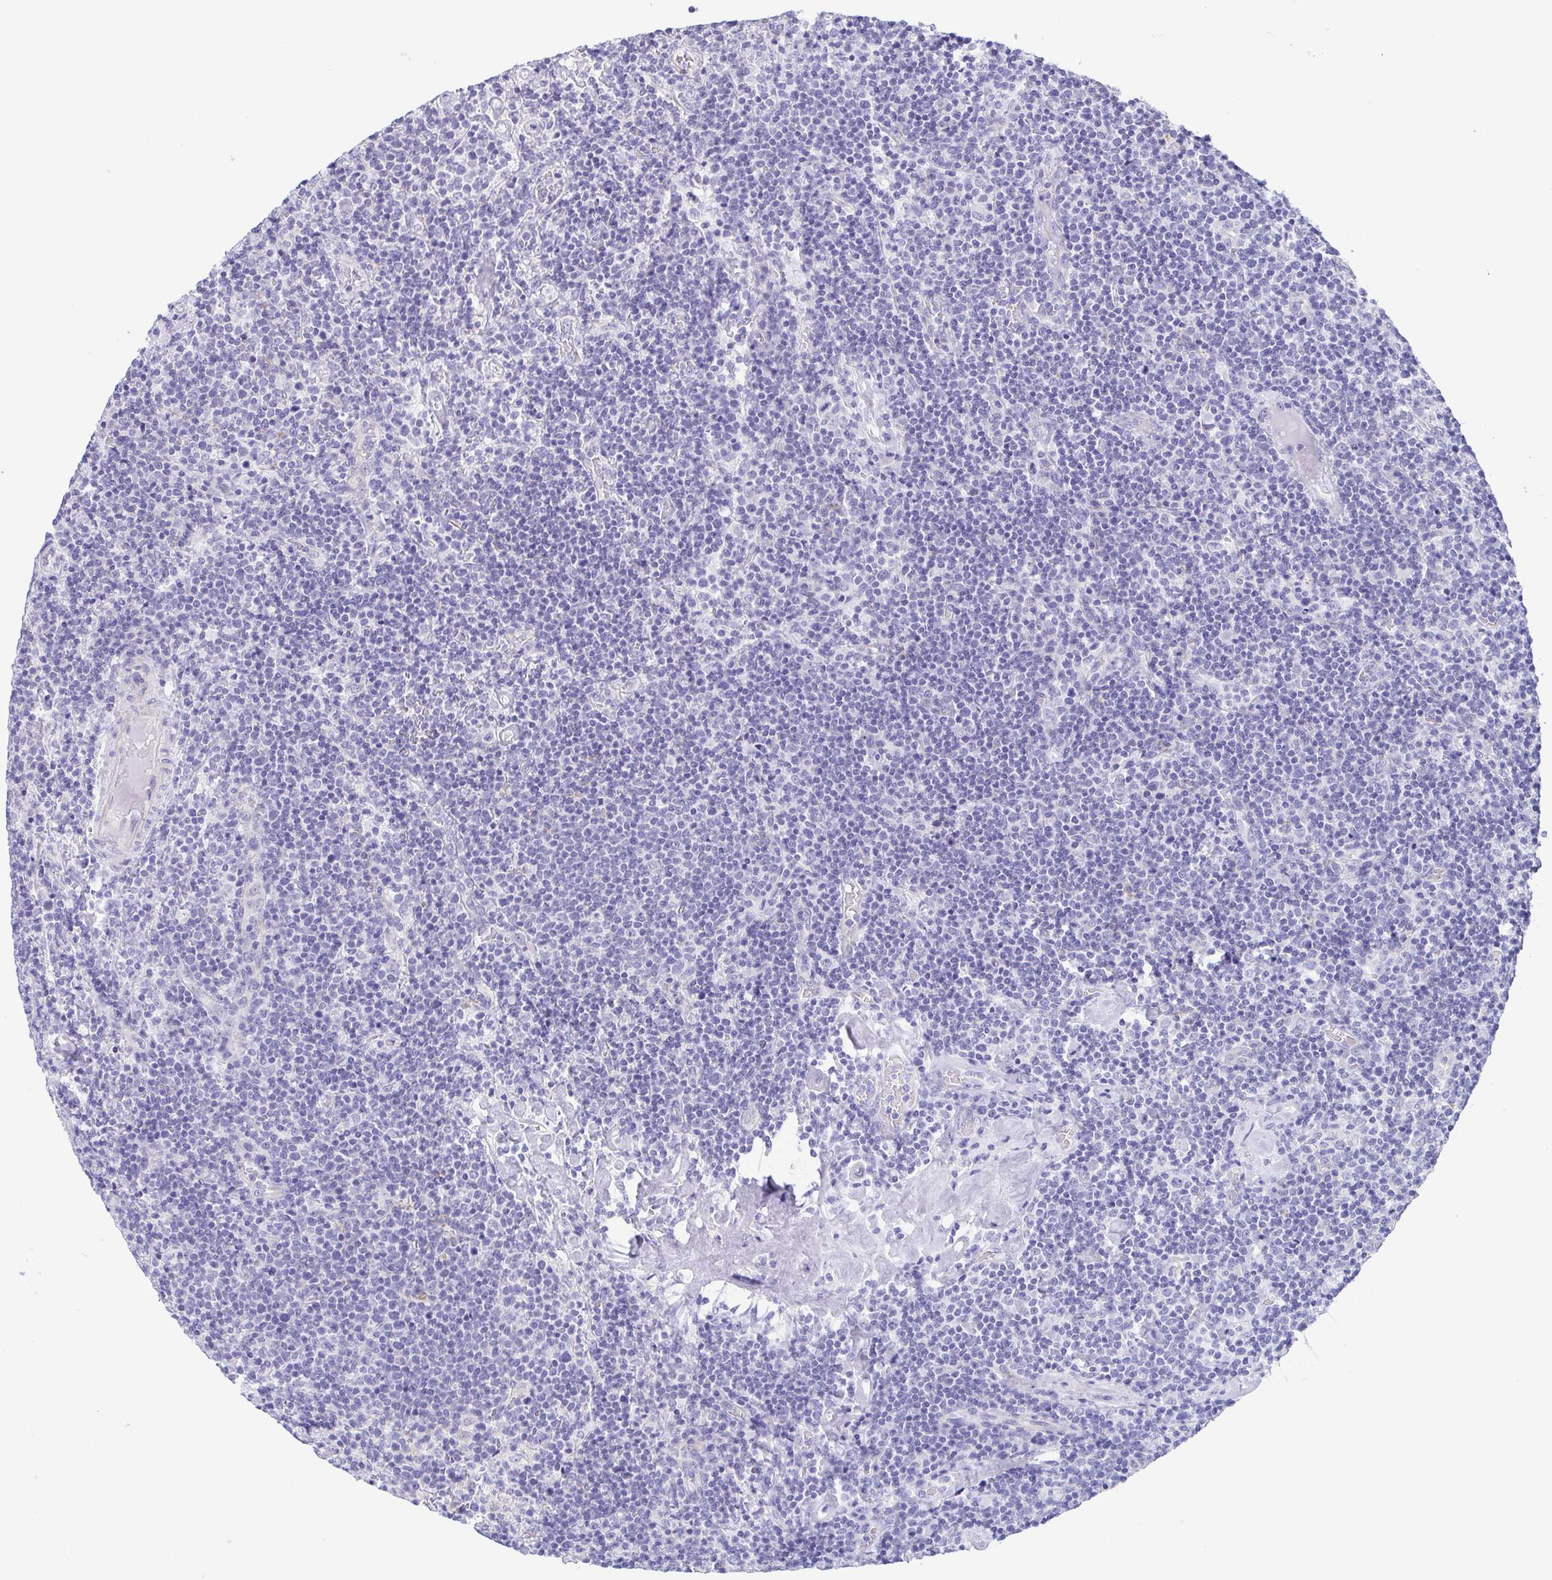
{"staining": {"intensity": "negative", "quantity": "none", "location": "none"}, "tissue": "lymphoma", "cell_type": "Tumor cells", "image_type": "cancer", "snomed": [{"axis": "morphology", "description": "Malignant lymphoma, non-Hodgkin's type, High grade"}, {"axis": "topography", "description": "Lymph node"}], "caption": "Histopathology image shows no significant protein expression in tumor cells of malignant lymphoma, non-Hodgkin's type (high-grade).", "gene": "MYL7", "patient": {"sex": "male", "age": 61}}